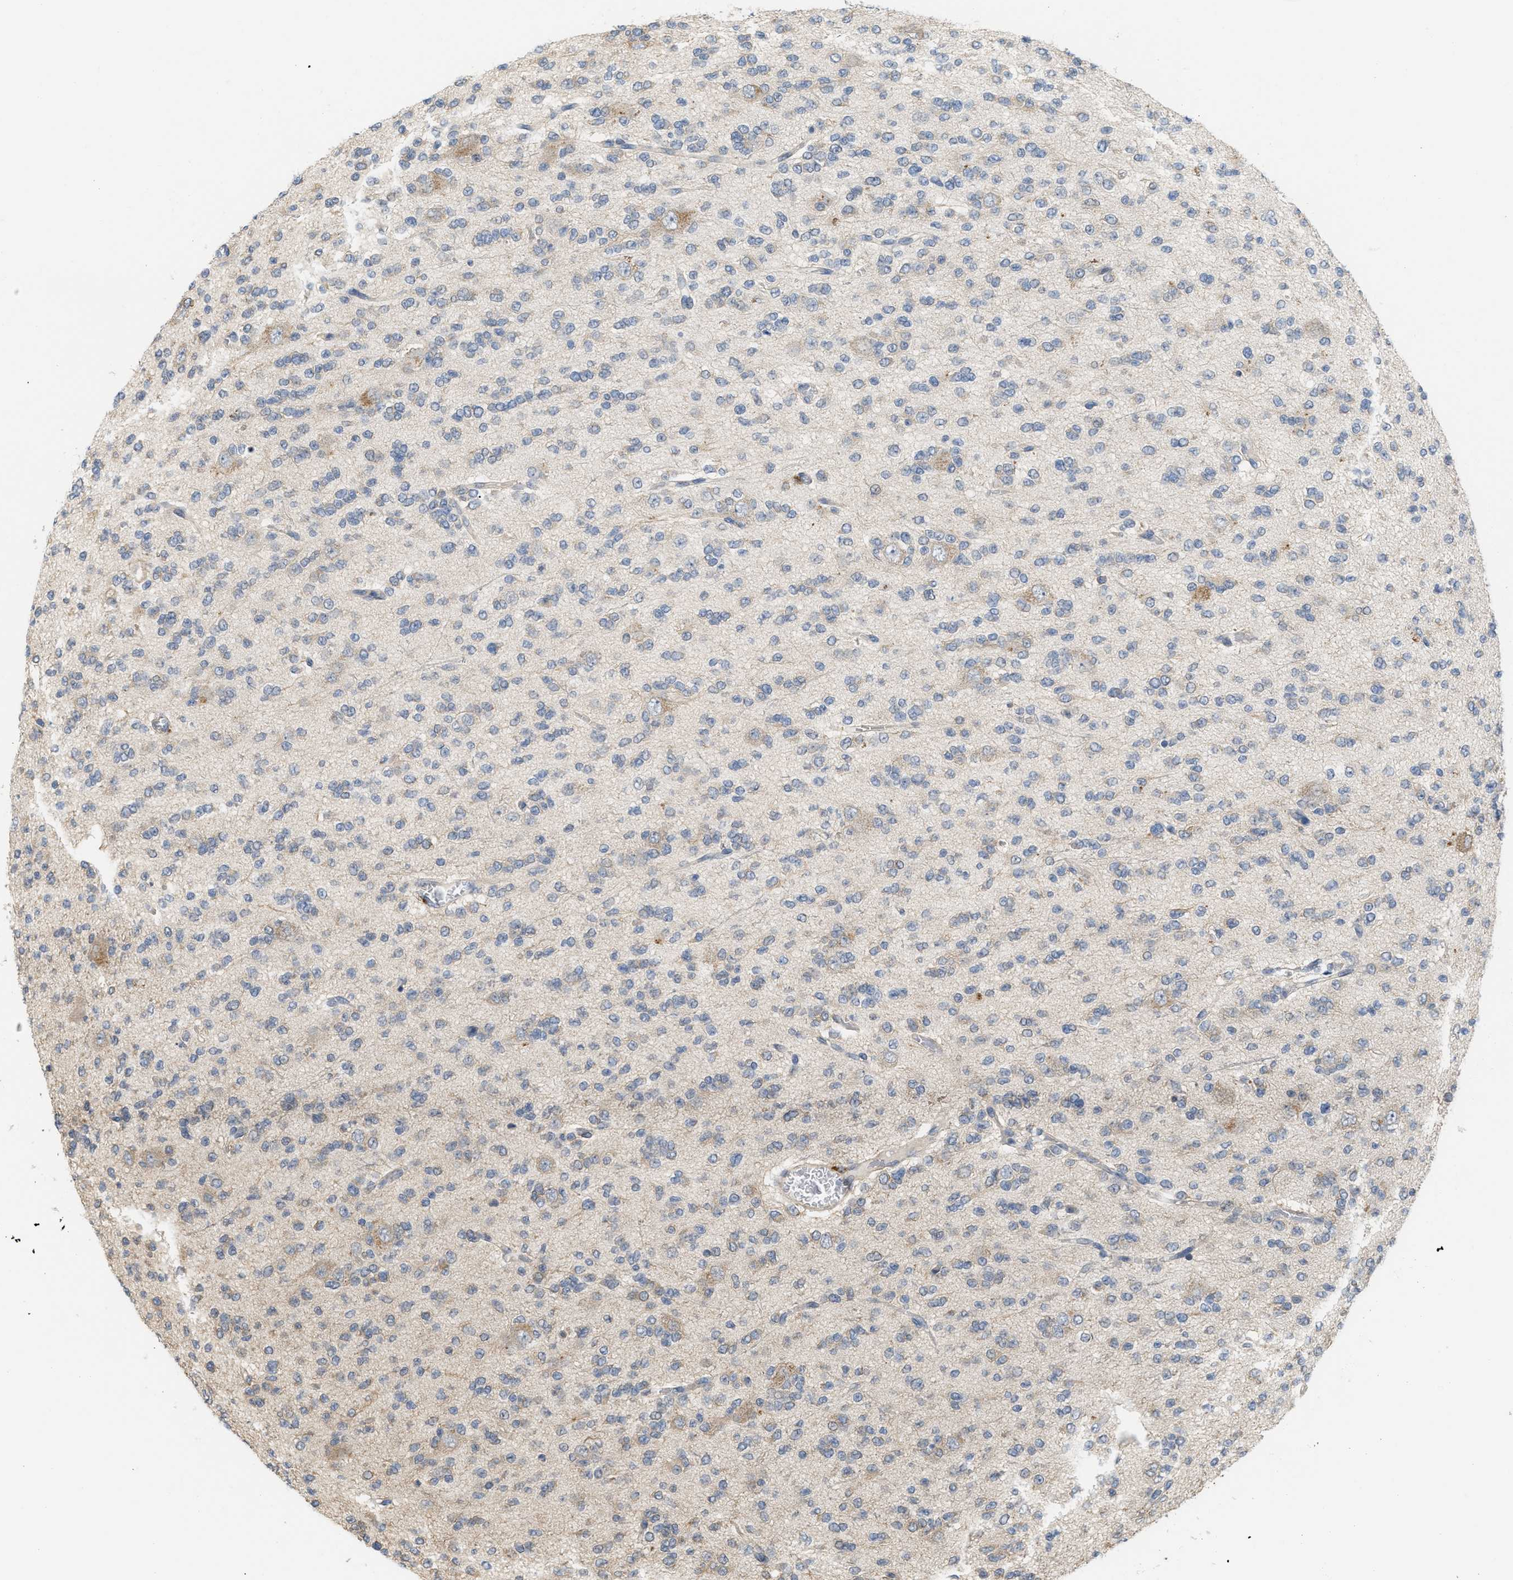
{"staining": {"intensity": "weak", "quantity": "<25%", "location": "cytoplasmic/membranous"}, "tissue": "glioma", "cell_type": "Tumor cells", "image_type": "cancer", "snomed": [{"axis": "morphology", "description": "Glioma, malignant, Low grade"}, {"axis": "topography", "description": "Brain"}], "caption": "Human malignant glioma (low-grade) stained for a protein using immunohistochemistry exhibits no expression in tumor cells.", "gene": "CSNK1A1", "patient": {"sex": "male", "age": 38}}